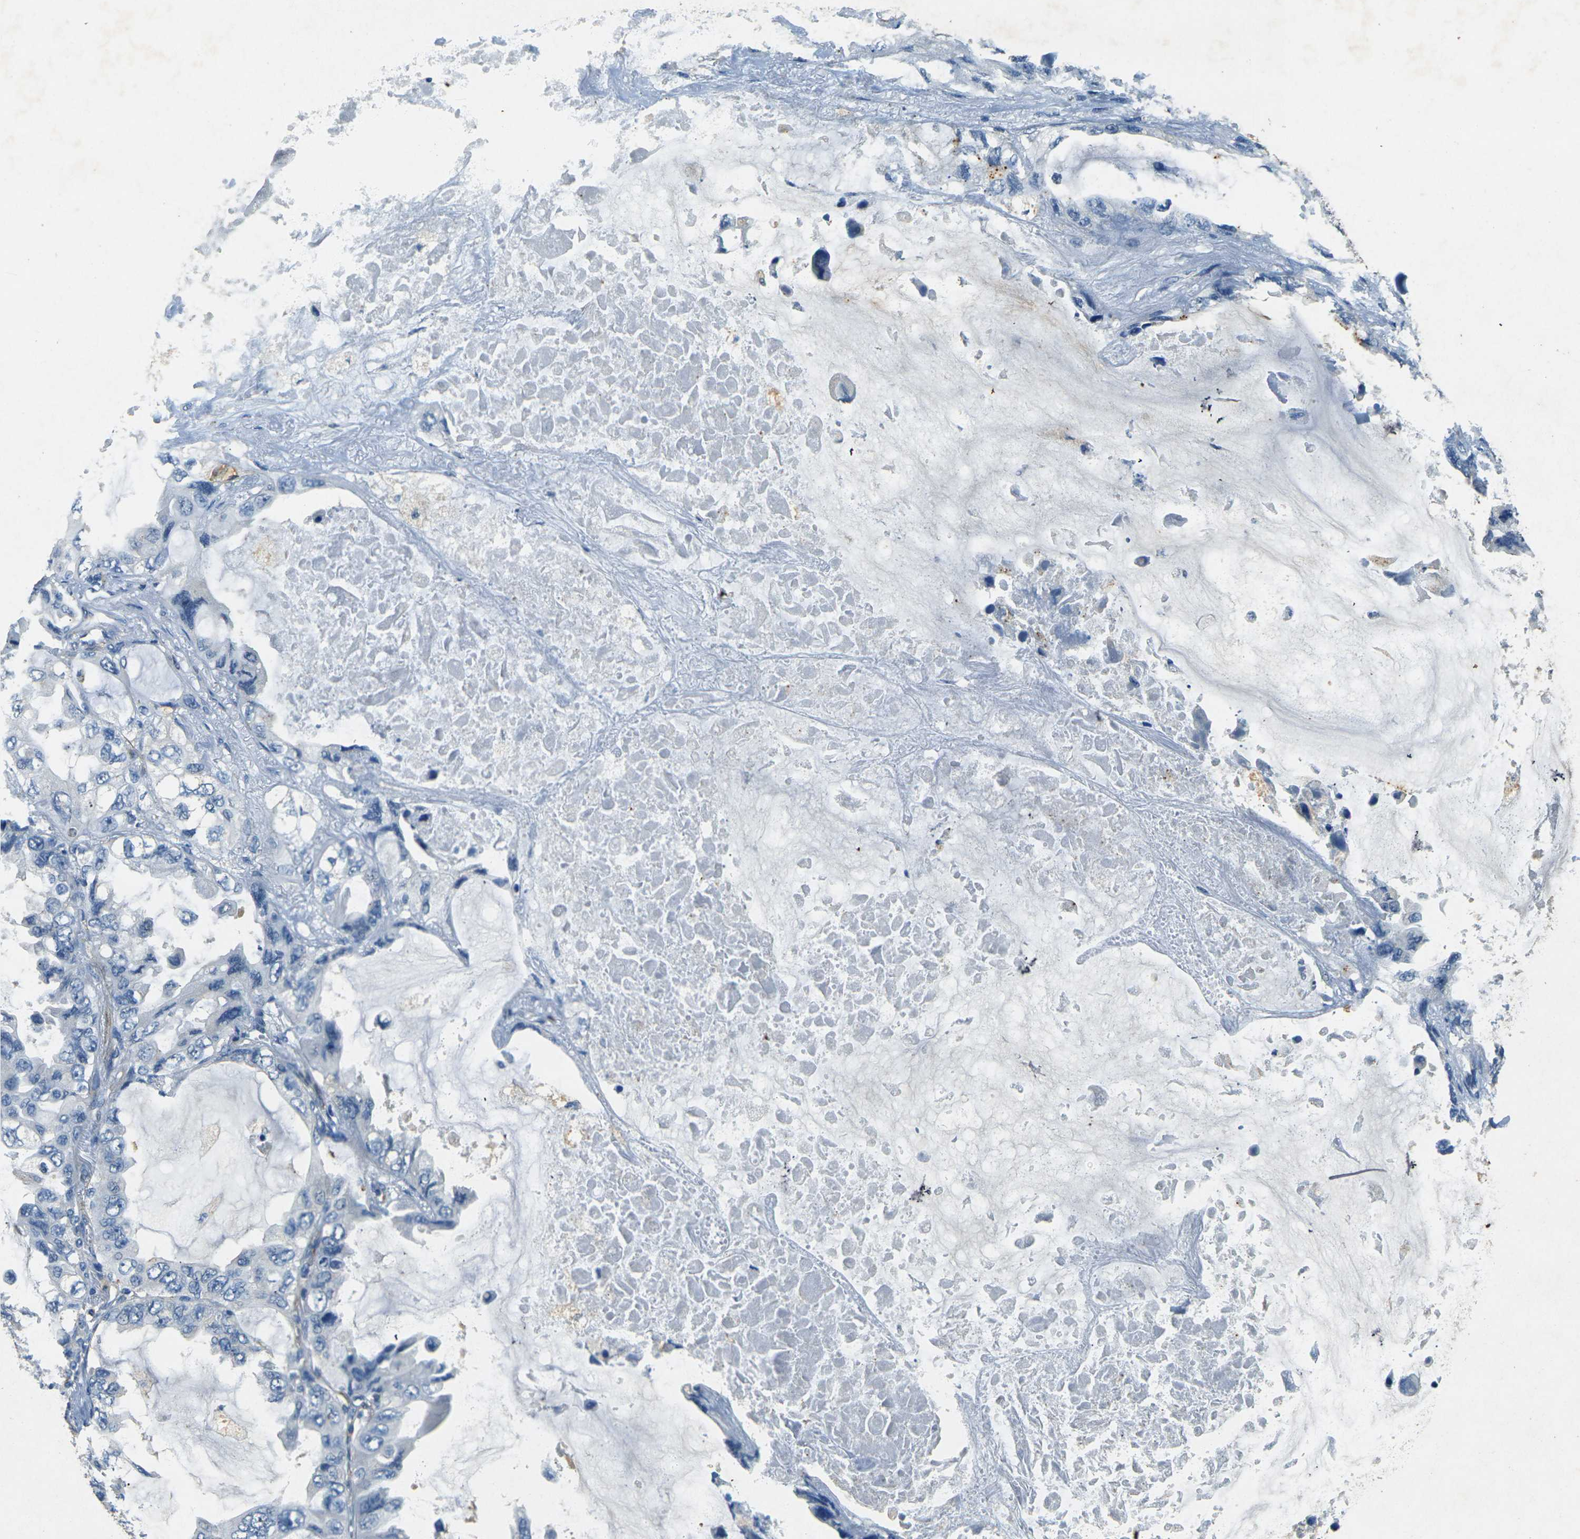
{"staining": {"intensity": "negative", "quantity": "none", "location": "none"}, "tissue": "lung cancer", "cell_type": "Tumor cells", "image_type": "cancer", "snomed": [{"axis": "morphology", "description": "Squamous cell carcinoma, NOS"}, {"axis": "topography", "description": "Lung"}], "caption": "Immunohistochemistry (IHC) photomicrograph of squamous cell carcinoma (lung) stained for a protein (brown), which reveals no expression in tumor cells.", "gene": "SORT1", "patient": {"sex": "female", "age": 73}}